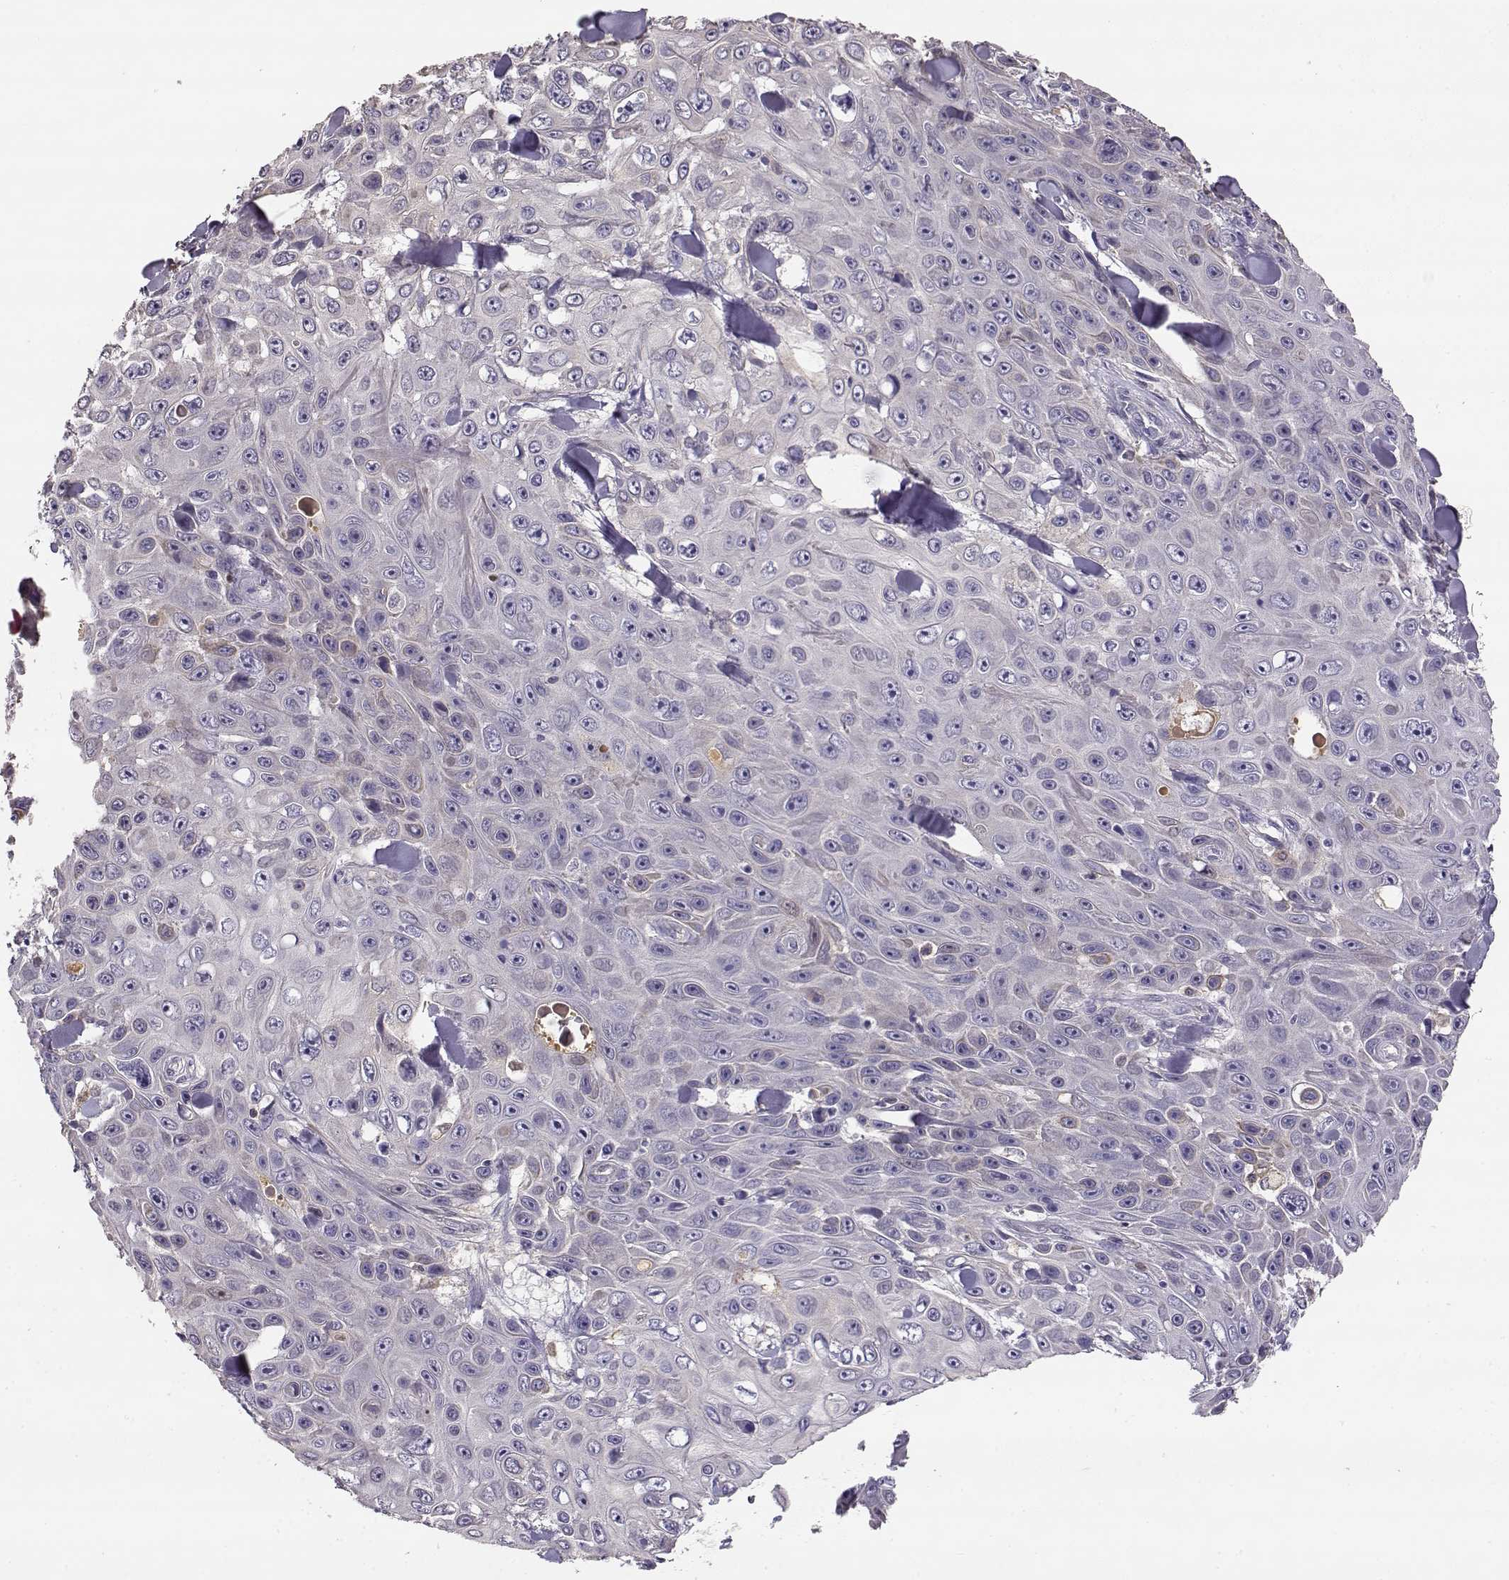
{"staining": {"intensity": "weak", "quantity": "<25%", "location": "cytoplasmic/membranous"}, "tissue": "skin cancer", "cell_type": "Tumor cells", "image_type": "cancer", "snomed": [{"axis": "morphology", "description": "Squamous cell carcinoma, NOS"}, {"axis": "topography", "description": "Skin"}], "caption": "IHC image of neoplastic tissue: squamous cell carcinoma (skin) stained with DAB exhibits no significant protein staining in tumor cells.", "gene": "TACR1", "patient": {"sex": "male", "age": 82}}